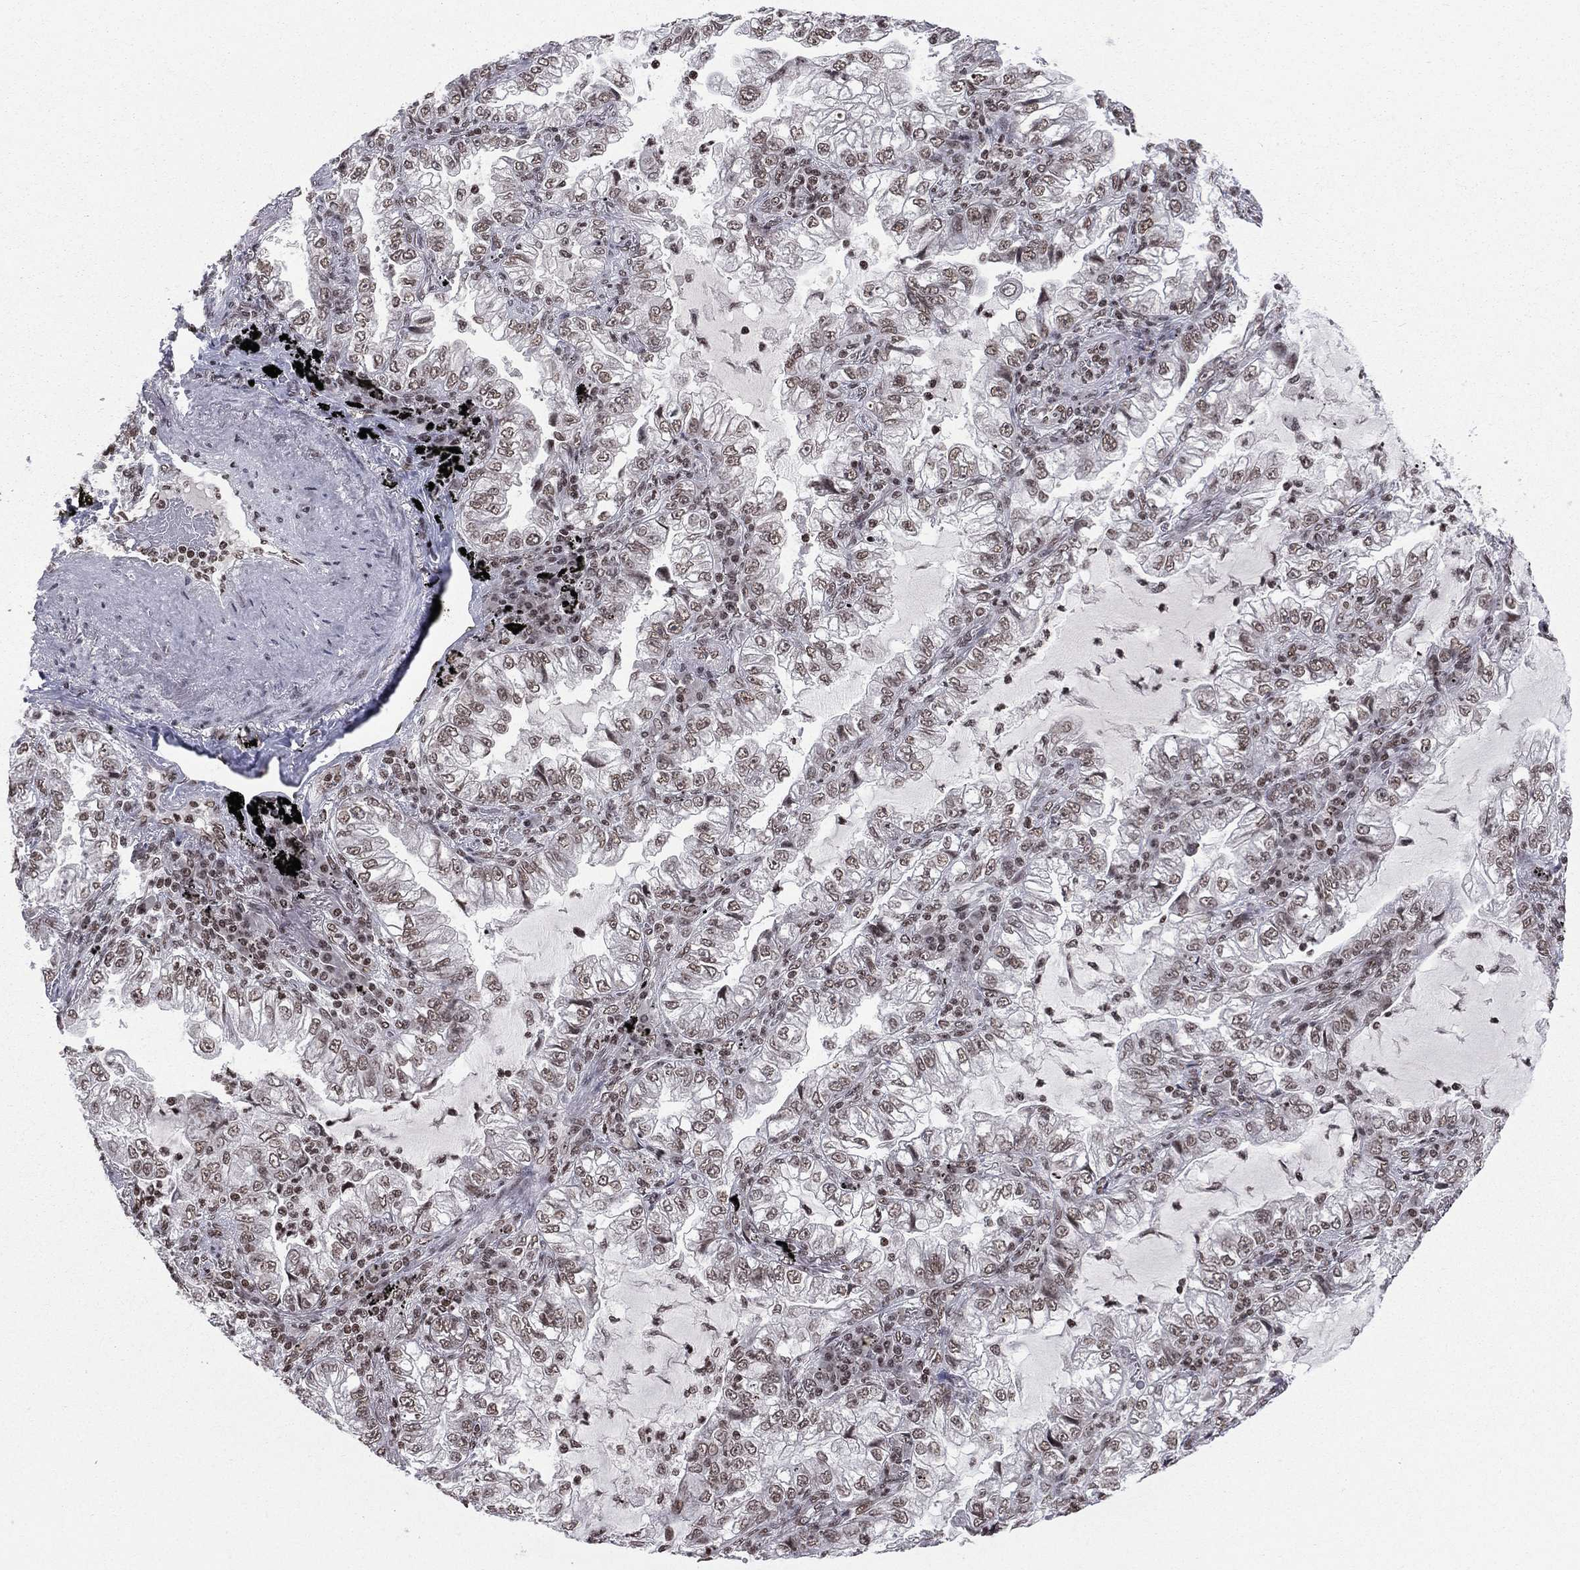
{"staining": {"intensity": "weak", "quantity": ">75%", "location": "nuclear"}, "tissue": "lung cancer", "cell_type": "Tumor cells", "image_type": "cancer", "snomed": [{"axis": "morphology", "description": "Adenocarcinoma, NOS"}, {"axis": "topography", "description": "Lung"}], "caption": "Protein analysis of lung cancer (adenocarcinoma) tissue reveals weak nuclear expression in approximately >75% of tumor cells. The staining is performed using DAB (3,3'-diaminobenzidine) brown chromogen to label protein expression. The nuclei are counter-stained blue using hematoxylin.", "gene": "RFX7", "patient": {"sex": "female", "age": 73}}